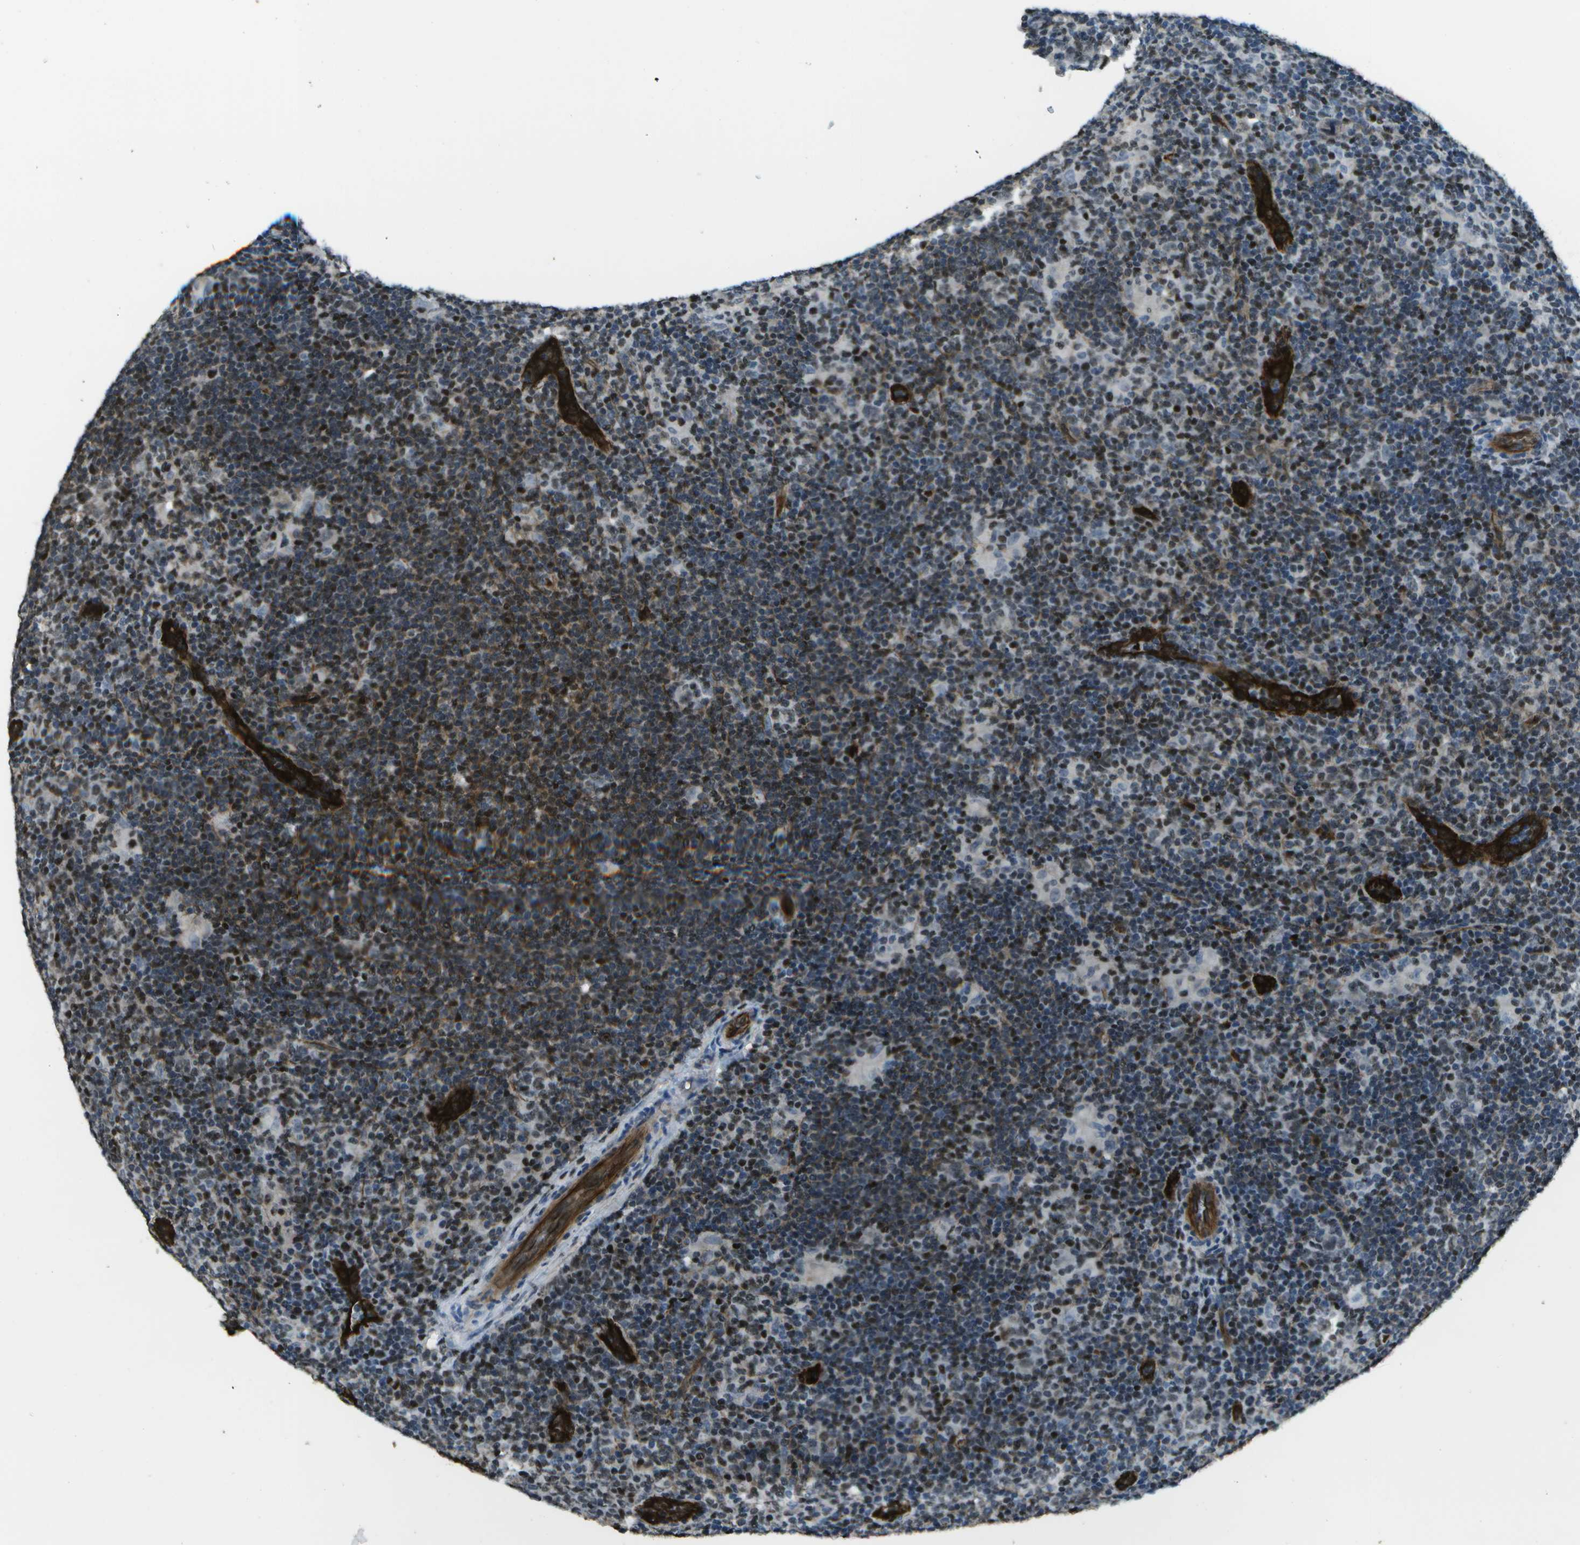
{"staining": {"intensity": "weak", "quantity": "<25%", "location": "nuclear"}, "tissue": "lymphoma", "cell_type": "Tumor cells", "image_type": "cancer", "snomed": [{"axis": "morphology", "description": "Hodgkin's disease, NOS"}, {"axis": "topography", "description": "Lymph node"}], "caption": "This image is of lymphoma stained with immunohistochemistry (IHC) to label a protein in brown with the nuclei are counter-stained blue. There is no expression in tumor cells.", "gene": "PDLIM1", "patient": {"sex": "female", "age": 57}}